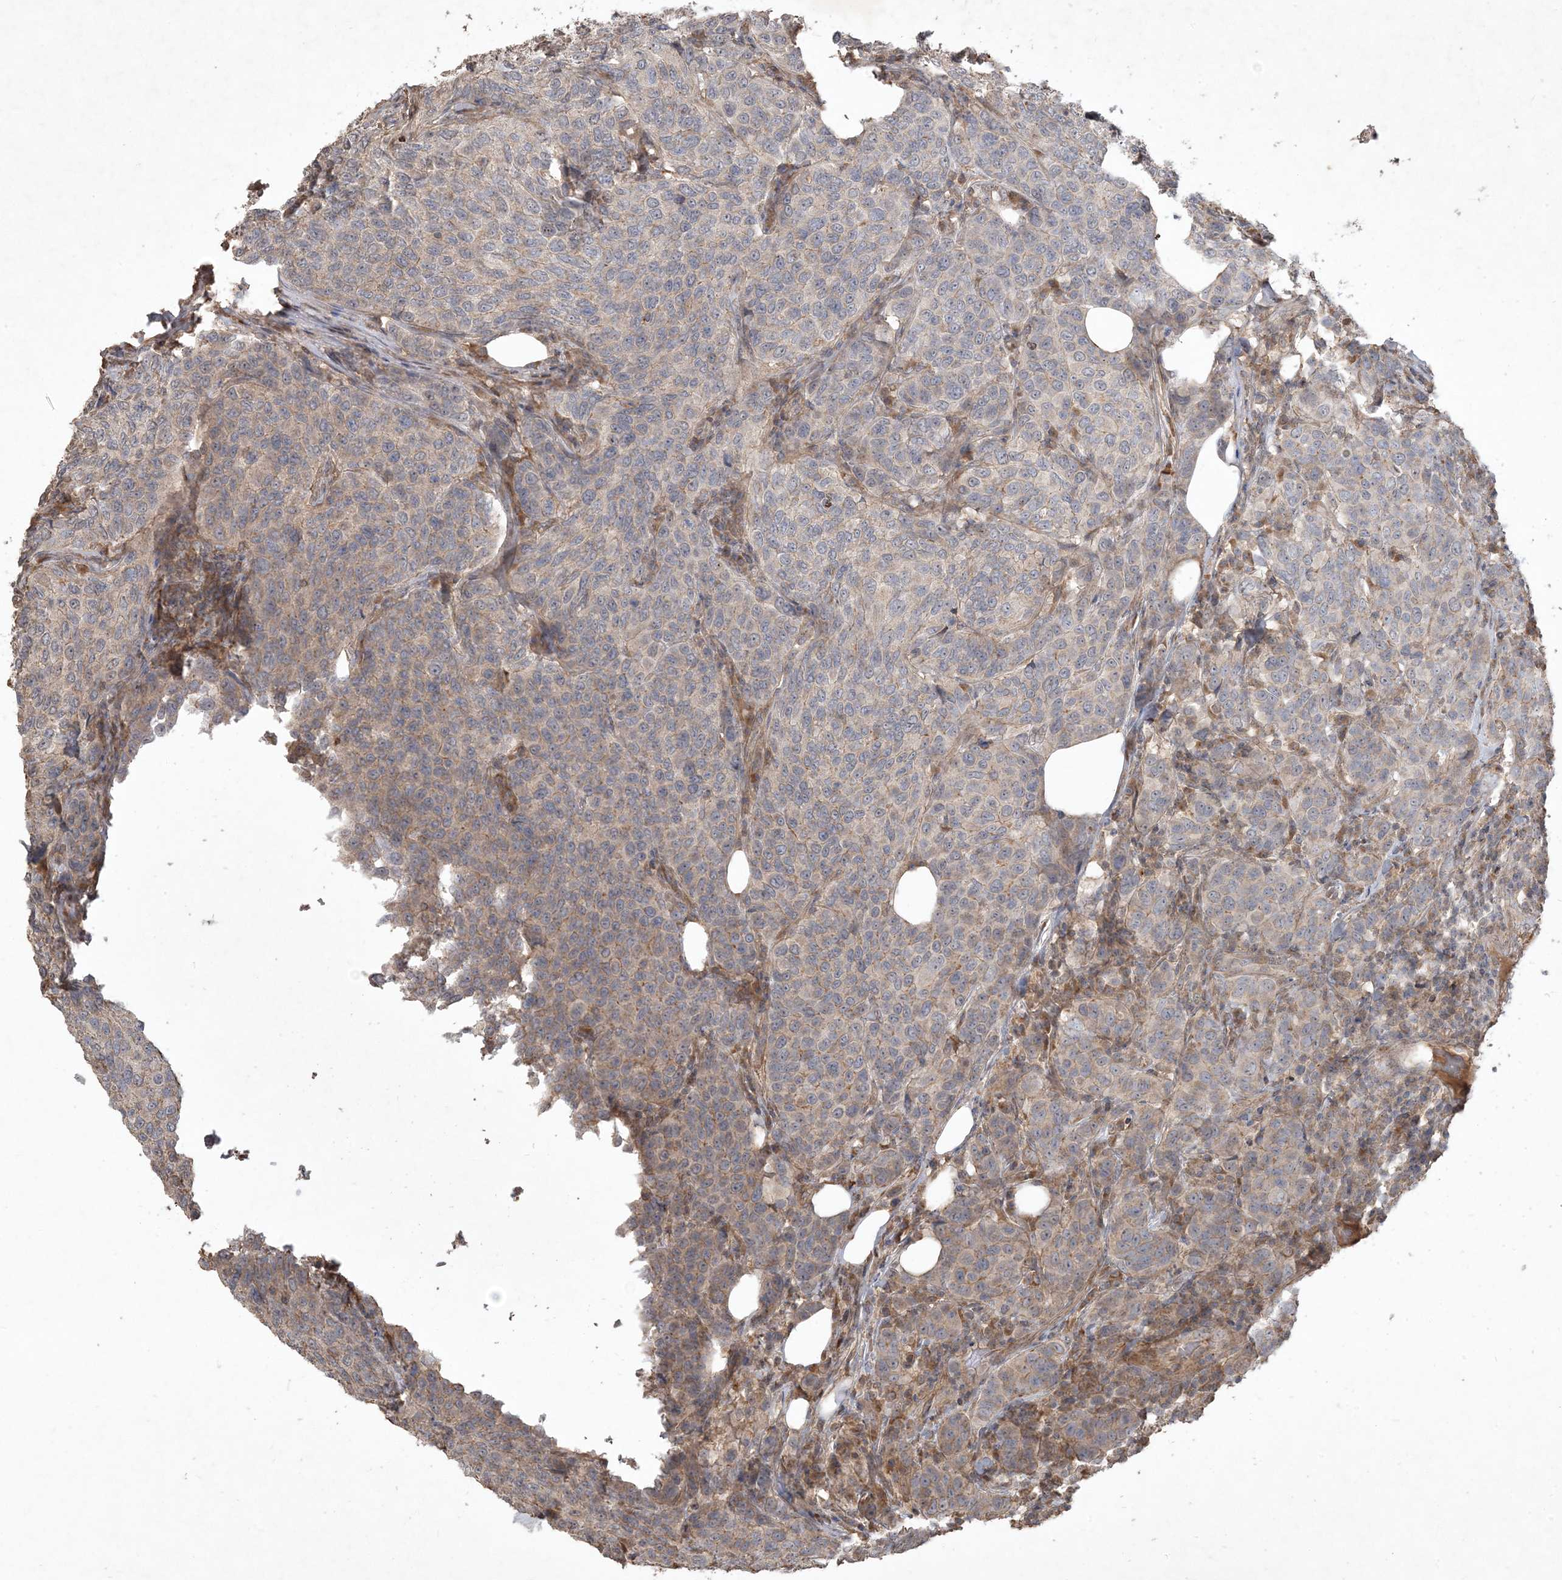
{"staining": {"intensity": "weak", "quantity": "<25%", "location": "cytoplasmic/membranous"}, "tissue": "breast cancer", "cell_type": "Tumor cells", "image_type": "cancer", "snomed": [{"axis": "morphology", "description": "Duct carcinoma"}, {"axis": "topography", "description": "Breast"}], "caption": "DAB immunohistochemical staining of invasive ductal carcinoma (breast) demonstrates no significant staining in tumor cells.", "gene": "PRRT3", "patient": {"sex": "female", "age": 55}}